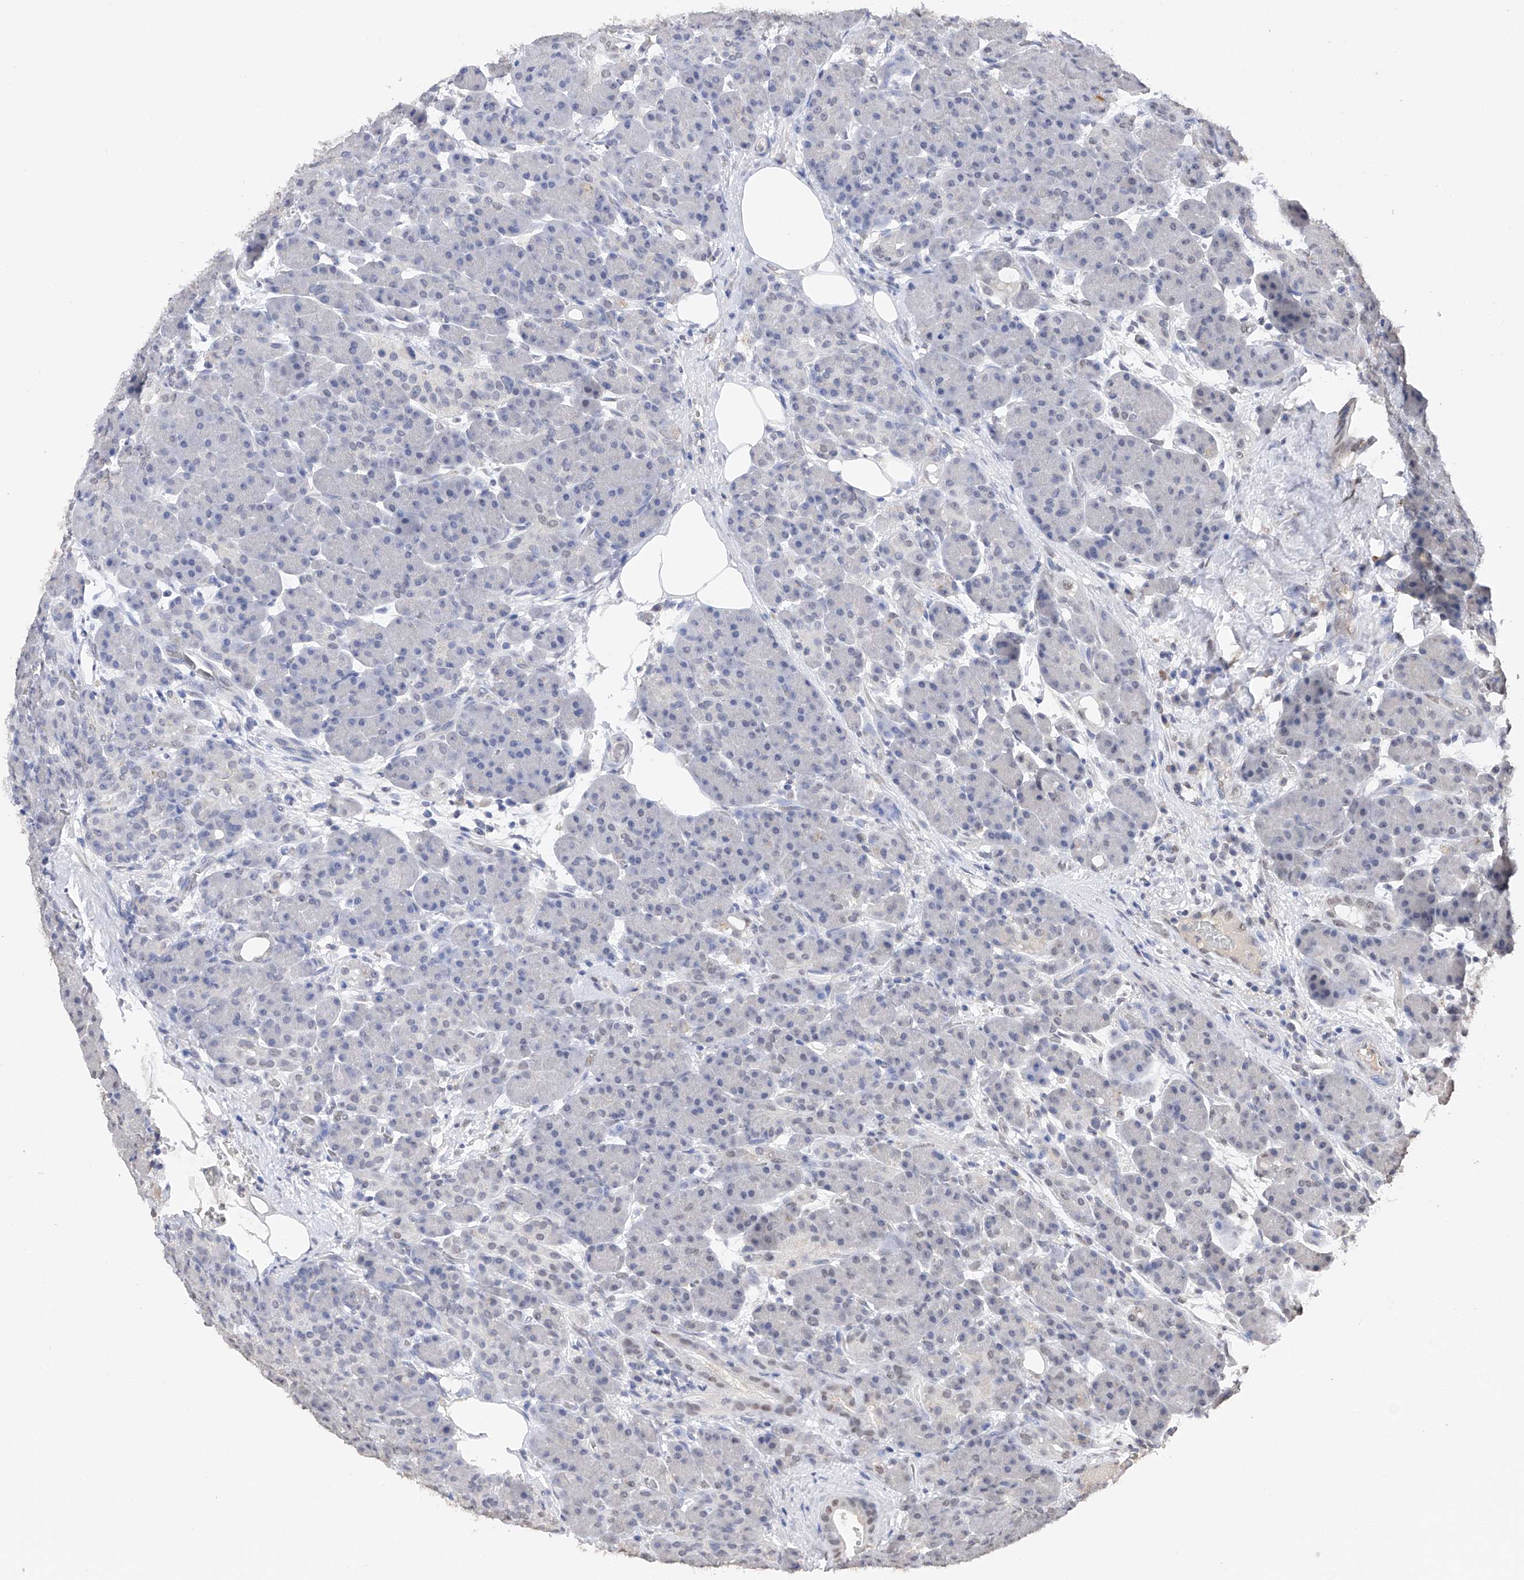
{"staining": {"intensity": "negative", "quantity": "none", "location": "none"}, "tissue": "pancreas", "cell_type": "Exocrine glandular cells", "image_type": "normal", "snomed": [{"axis": "morphology", "description": "Normal tissue, NOS"}, {"axis": "topography", "description": "Pancreas"}], "caption": "The photomicrograph reveals no staining of exocrine glandular cells in unremarkable pancreas.", "gene": "DMAP1", "patient": {"sex": "male", "age": 63}}